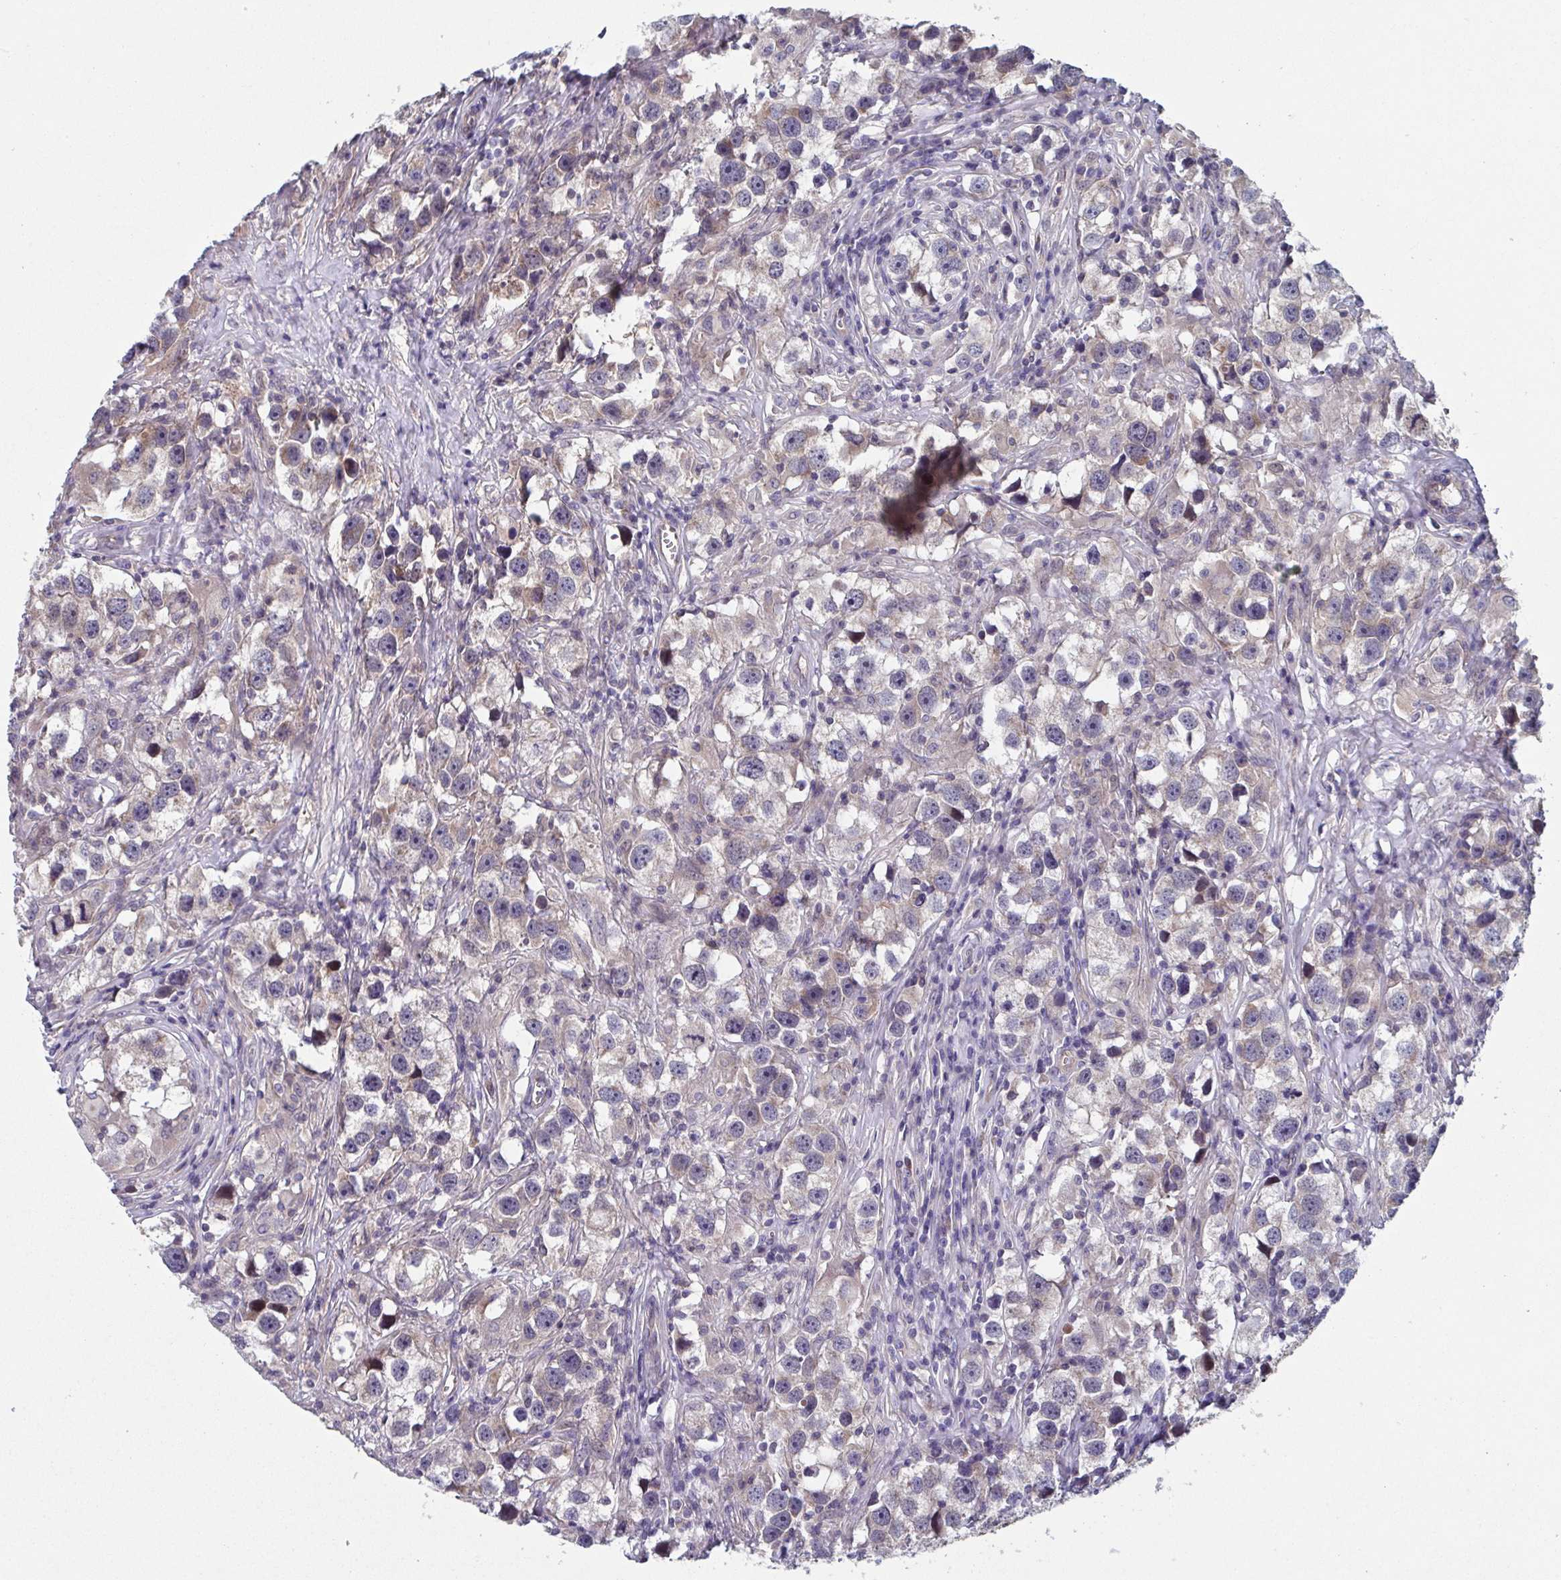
{"staining": {"intensity": "weak", "quantity": "<25%", "location": "cytoplasmic/membranous"}, "tissue": "testis cancer", "cell_type": "Tumor cells", "image_type": "cancer", "snomed": [{"axis": "morphology", "description": "Seminoma, NOS"}, {"axis": "topography", "description": "Testis"}], "caption": "Immunohistochemical staining of testis cancer (seminoma) shows no significant staining in tumor cells.", "gene": "COPB1", "patient": {"sex": "male", "age": 49}}